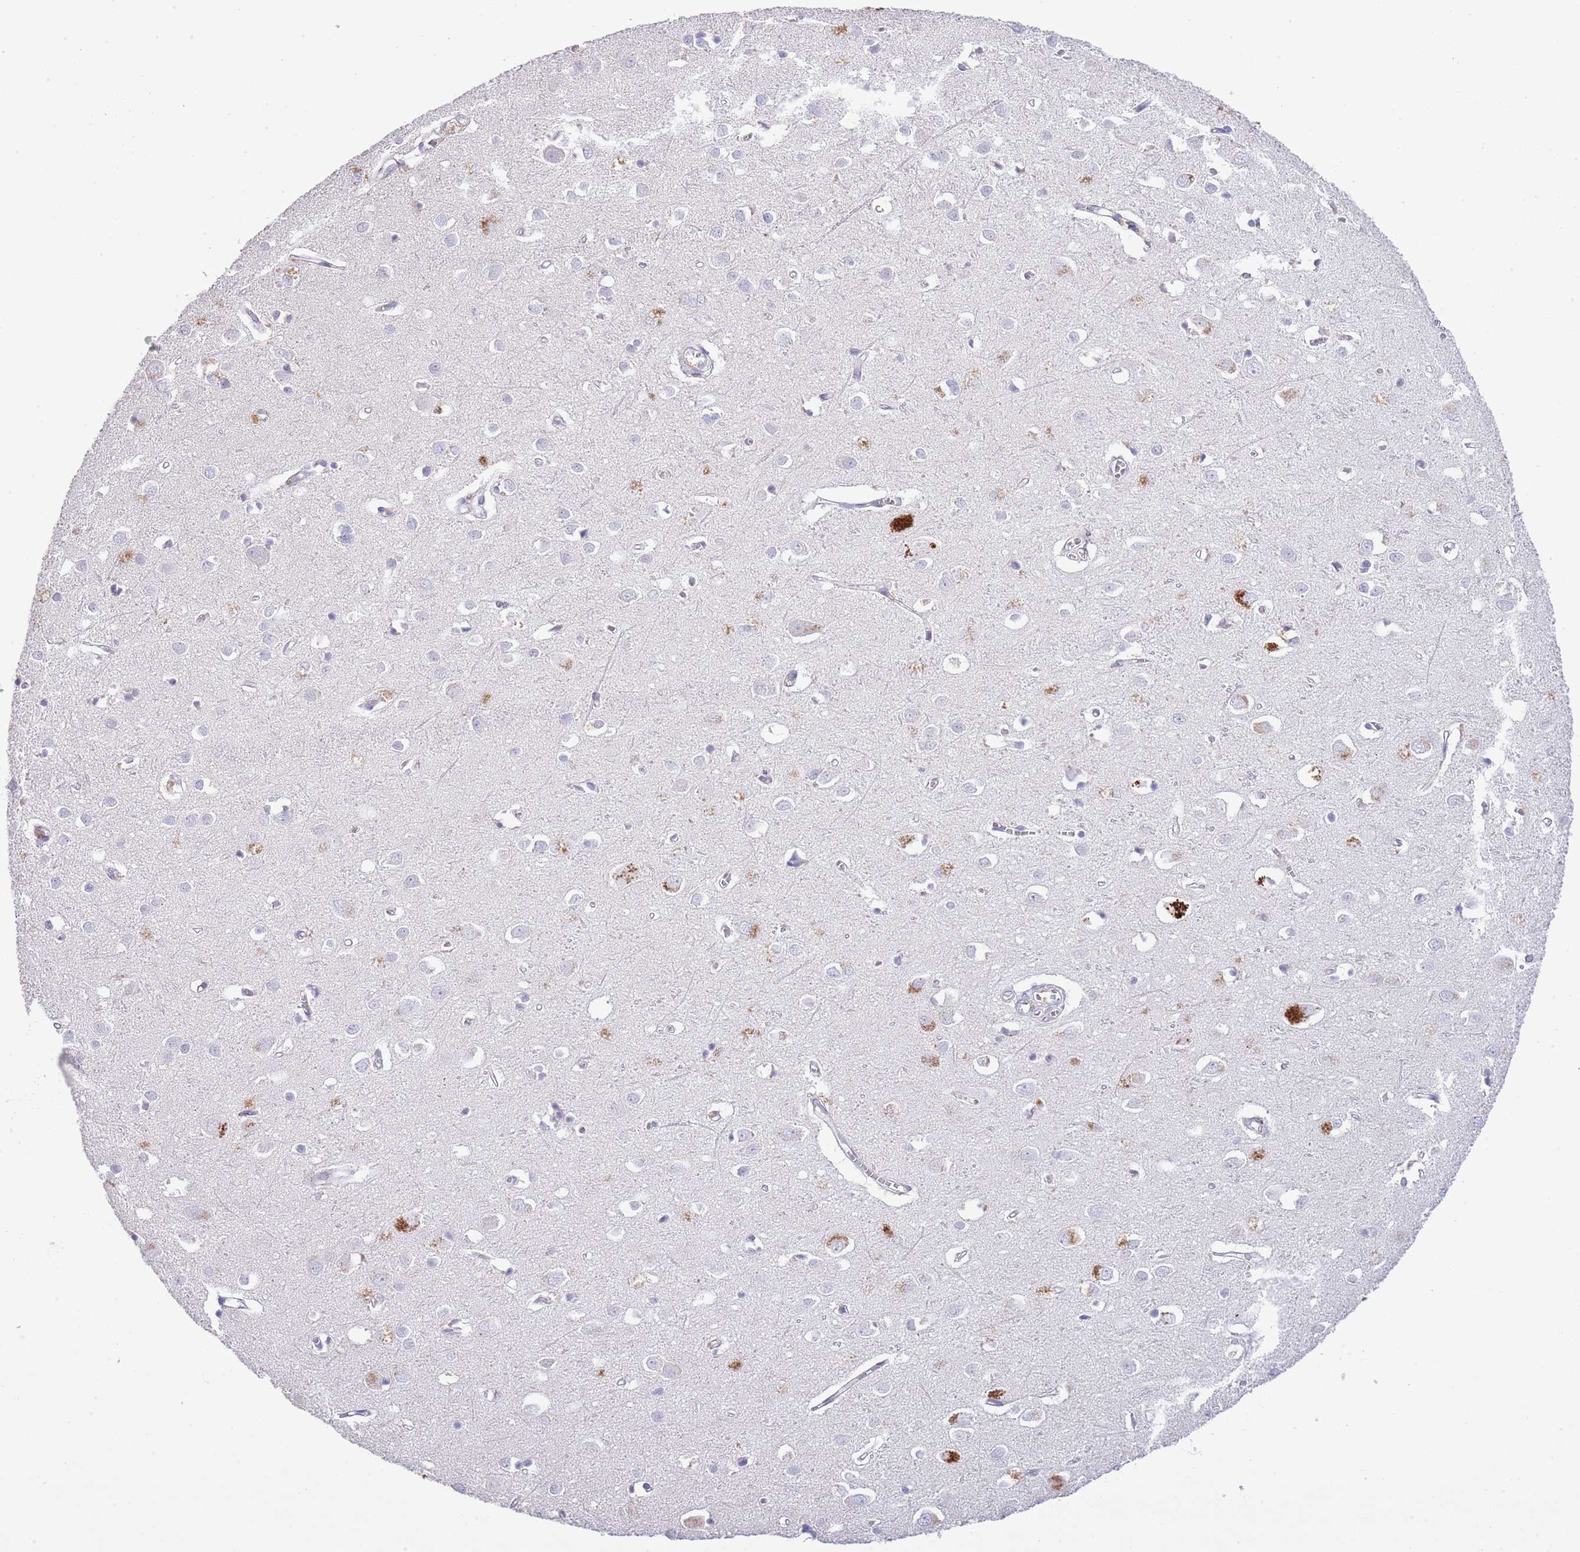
{"staining": {"intensity": "negative", "quantity": "none", "location": "none"}, "tissue": "cerebral cortex", "cell_type": "Endothelial cells", "image_type": "normal", "snomed": [{"axis": "morphology", "description": "Normal tissue, NOS"}, {"axis": "topography", "description": "Cerebral cortex"}], "caption": "The histopathology image reveals no staining of endothelial cells in benign cerebral cortex. Nuclei are stained in blue.", "gene": "OR2Z1", "patient": {"sex": "female", "age": 64}}